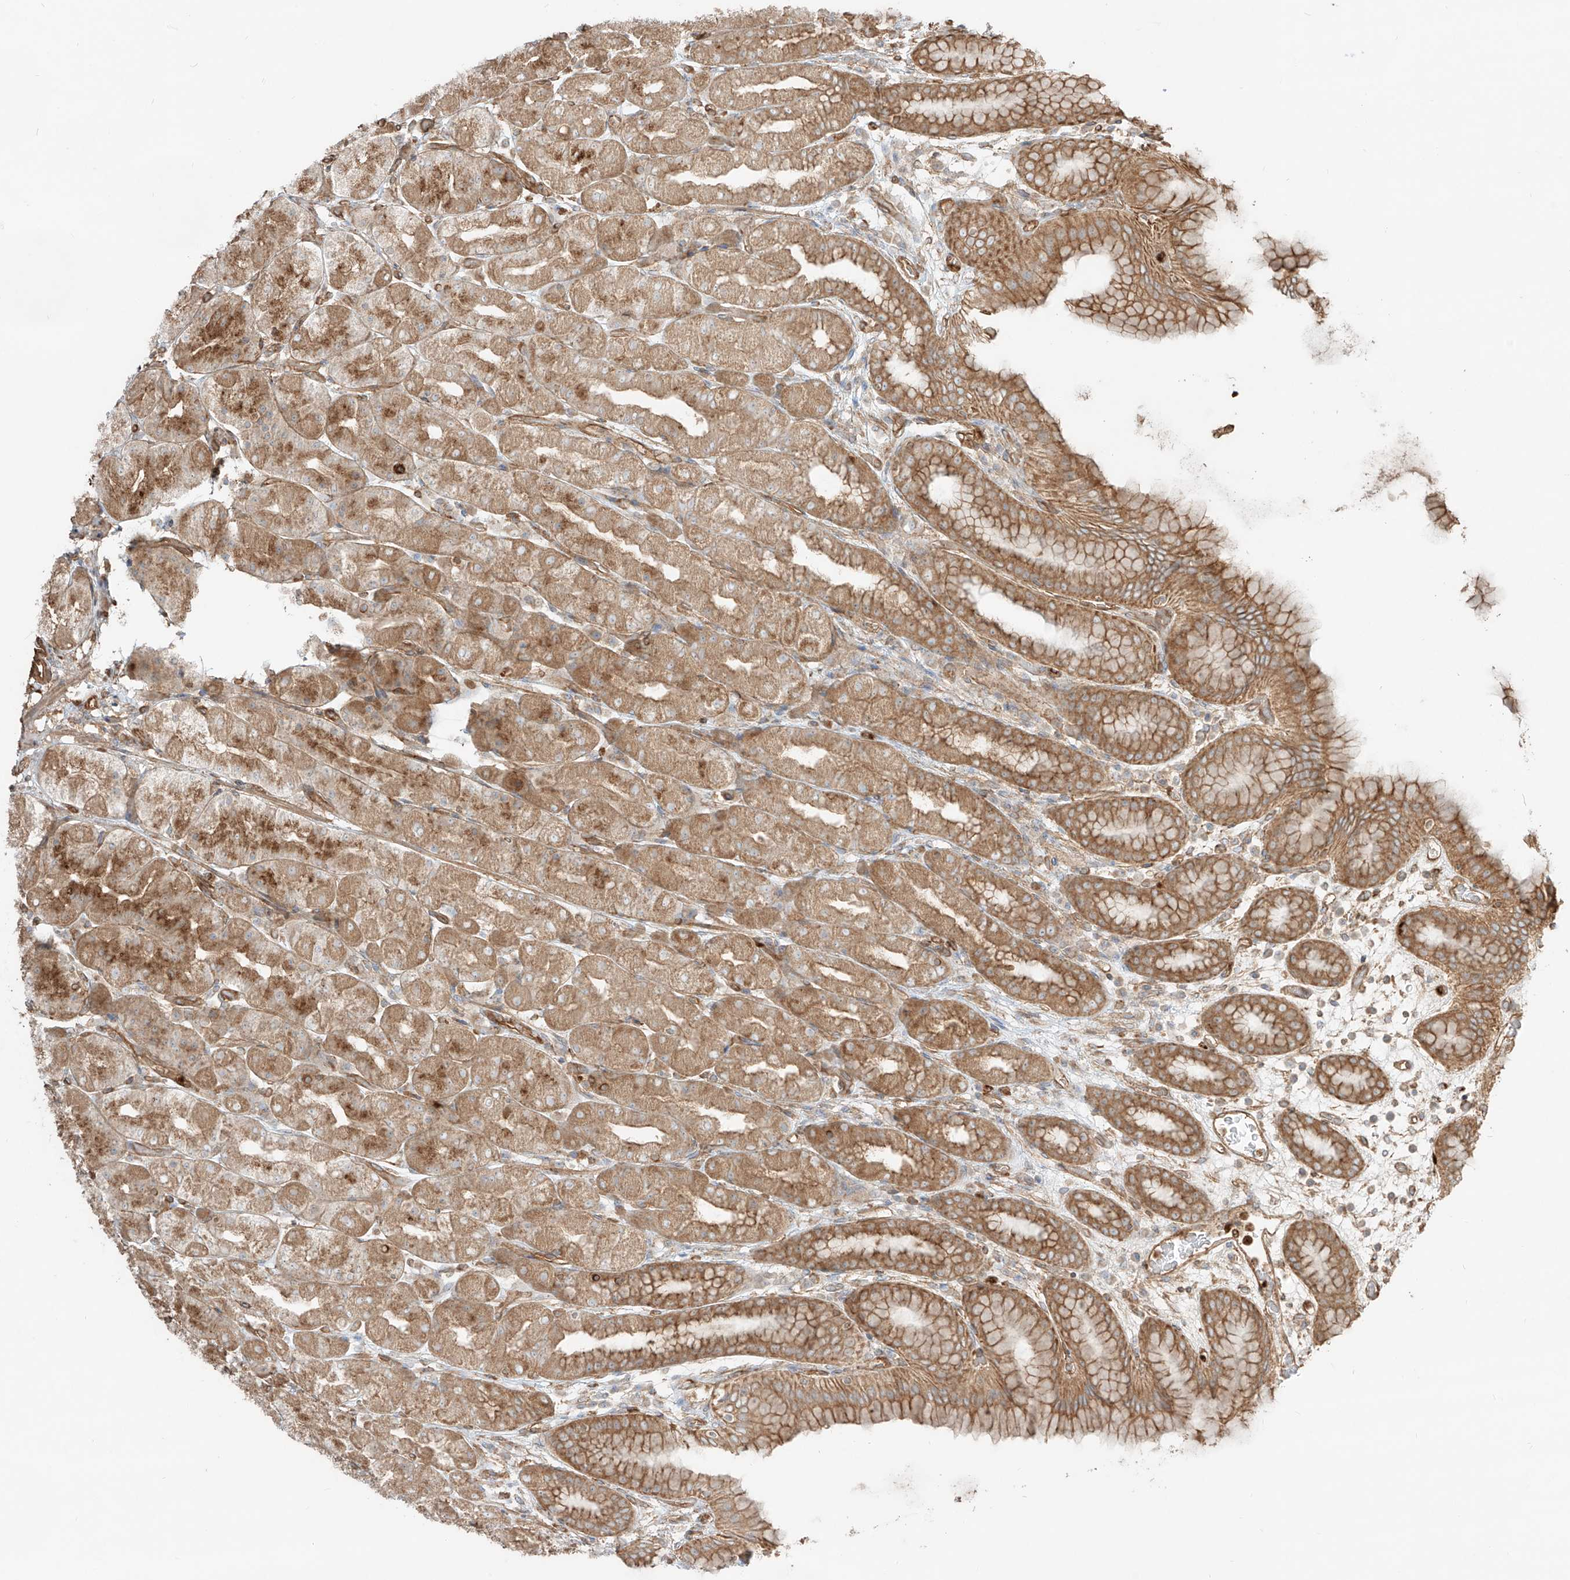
{"staining": {"intensity": "moderate", "quantity": ">75%", "location": "cytoplasmic/membranous"}, "tissue": "stomach", "cell_type": "Glandular cells", "image_type": "normal", "snomed": [{"axis": "morphology", "description": "Normal tissue, NOS"}, {"axis": "topography", "description": "Stomach, upper"}], "caption": "Immunohistochemistry micrograph of normal stomach: stomach stained using immunohistochemistry demonstrates medium levels of moderate protein expression localized specifically in the cytoplasmic/membranous of glandular cells, appearing as a cytoplasmic/membranous brown color.", "gene": "CCDC115", "patient": {"sex": "male", "age": 68}}